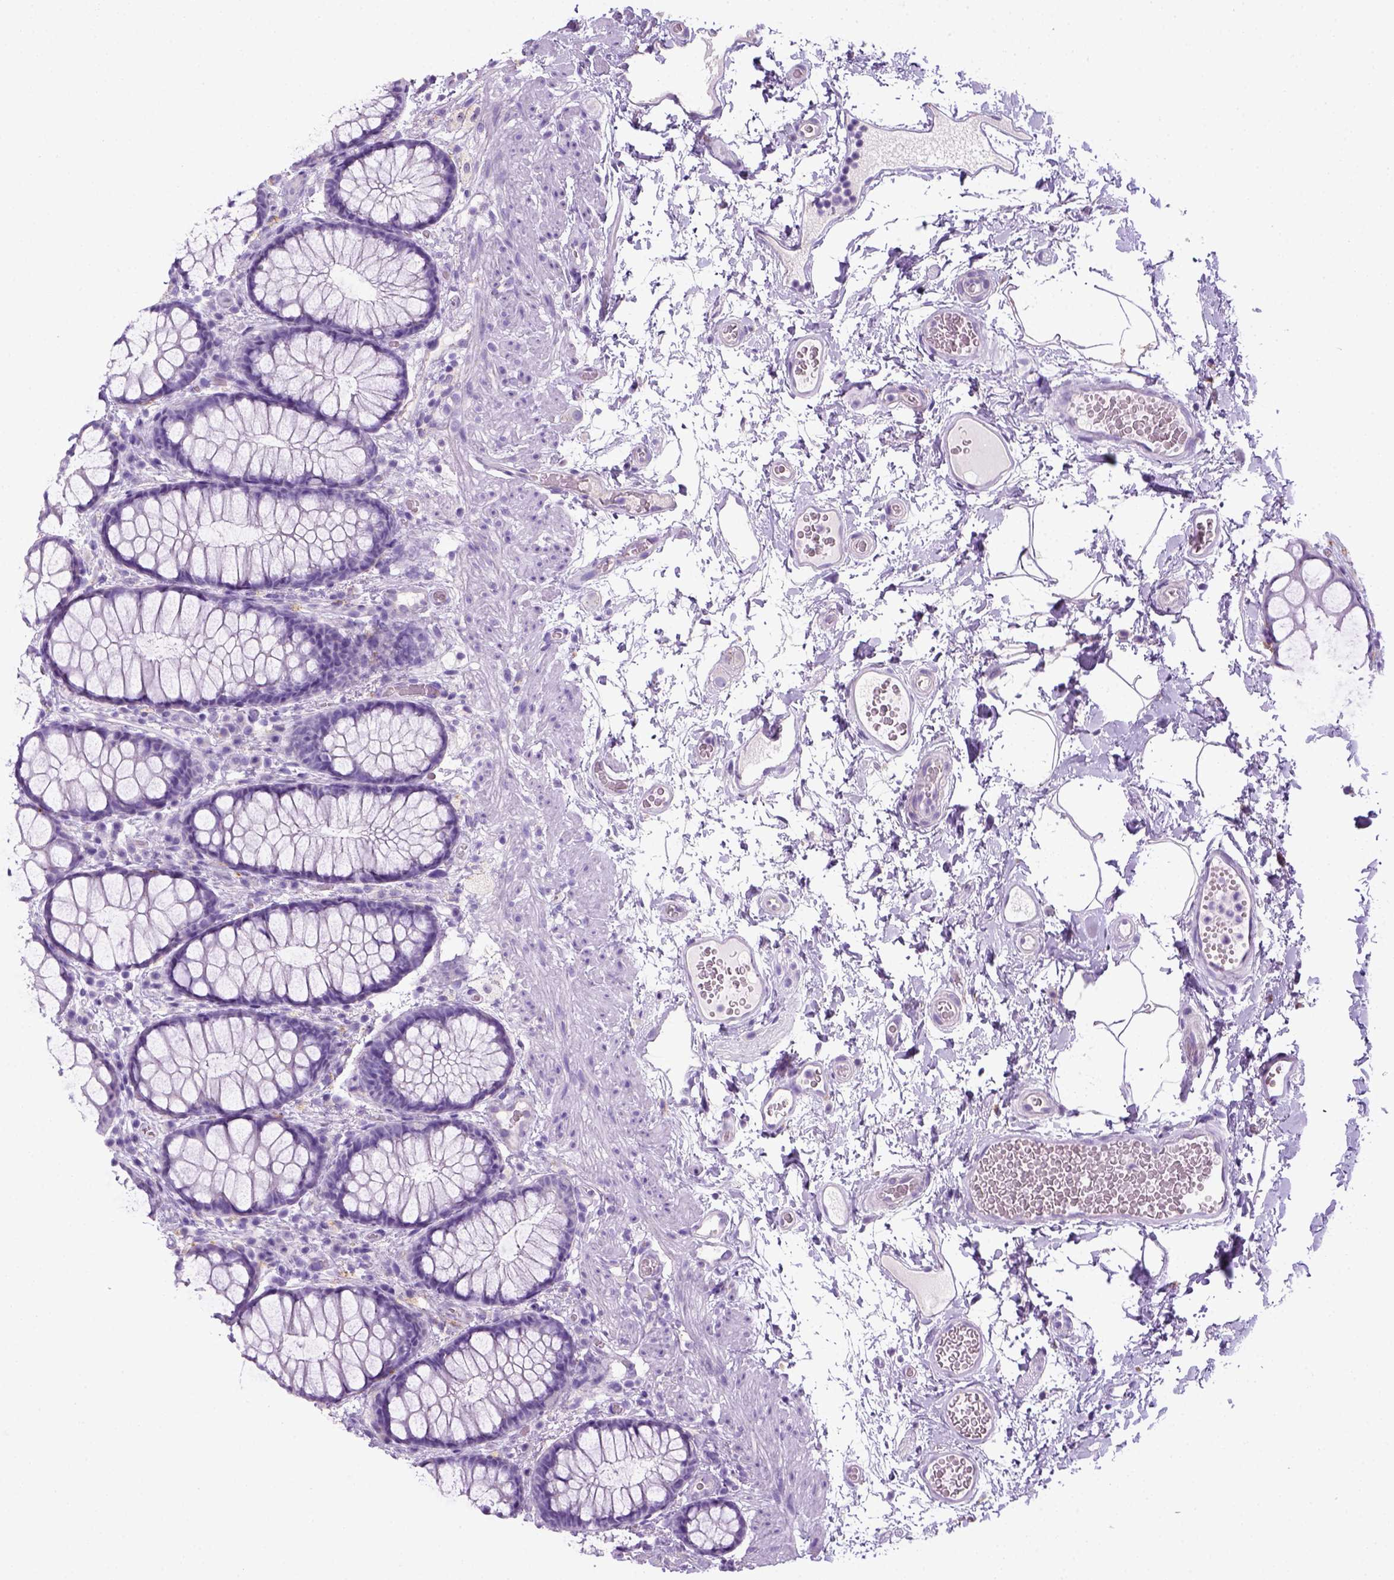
{"staining": {"intensity": "negative", "quantity": "none", "location": "none"}, "tissue": "rectum", "cell_type": "Glandular cells", "image_type": "normal", "snomed": [{"axis": "morphology", "description": "Normal tissue, NOS"}, {"axis": "topography", "description": "Rectum"}], "caption": "IHC of unremarkable rectum displays no positivity in glandular cells.", "gene": "KRT71", "patient": {"sex": "female", "age": 62}}